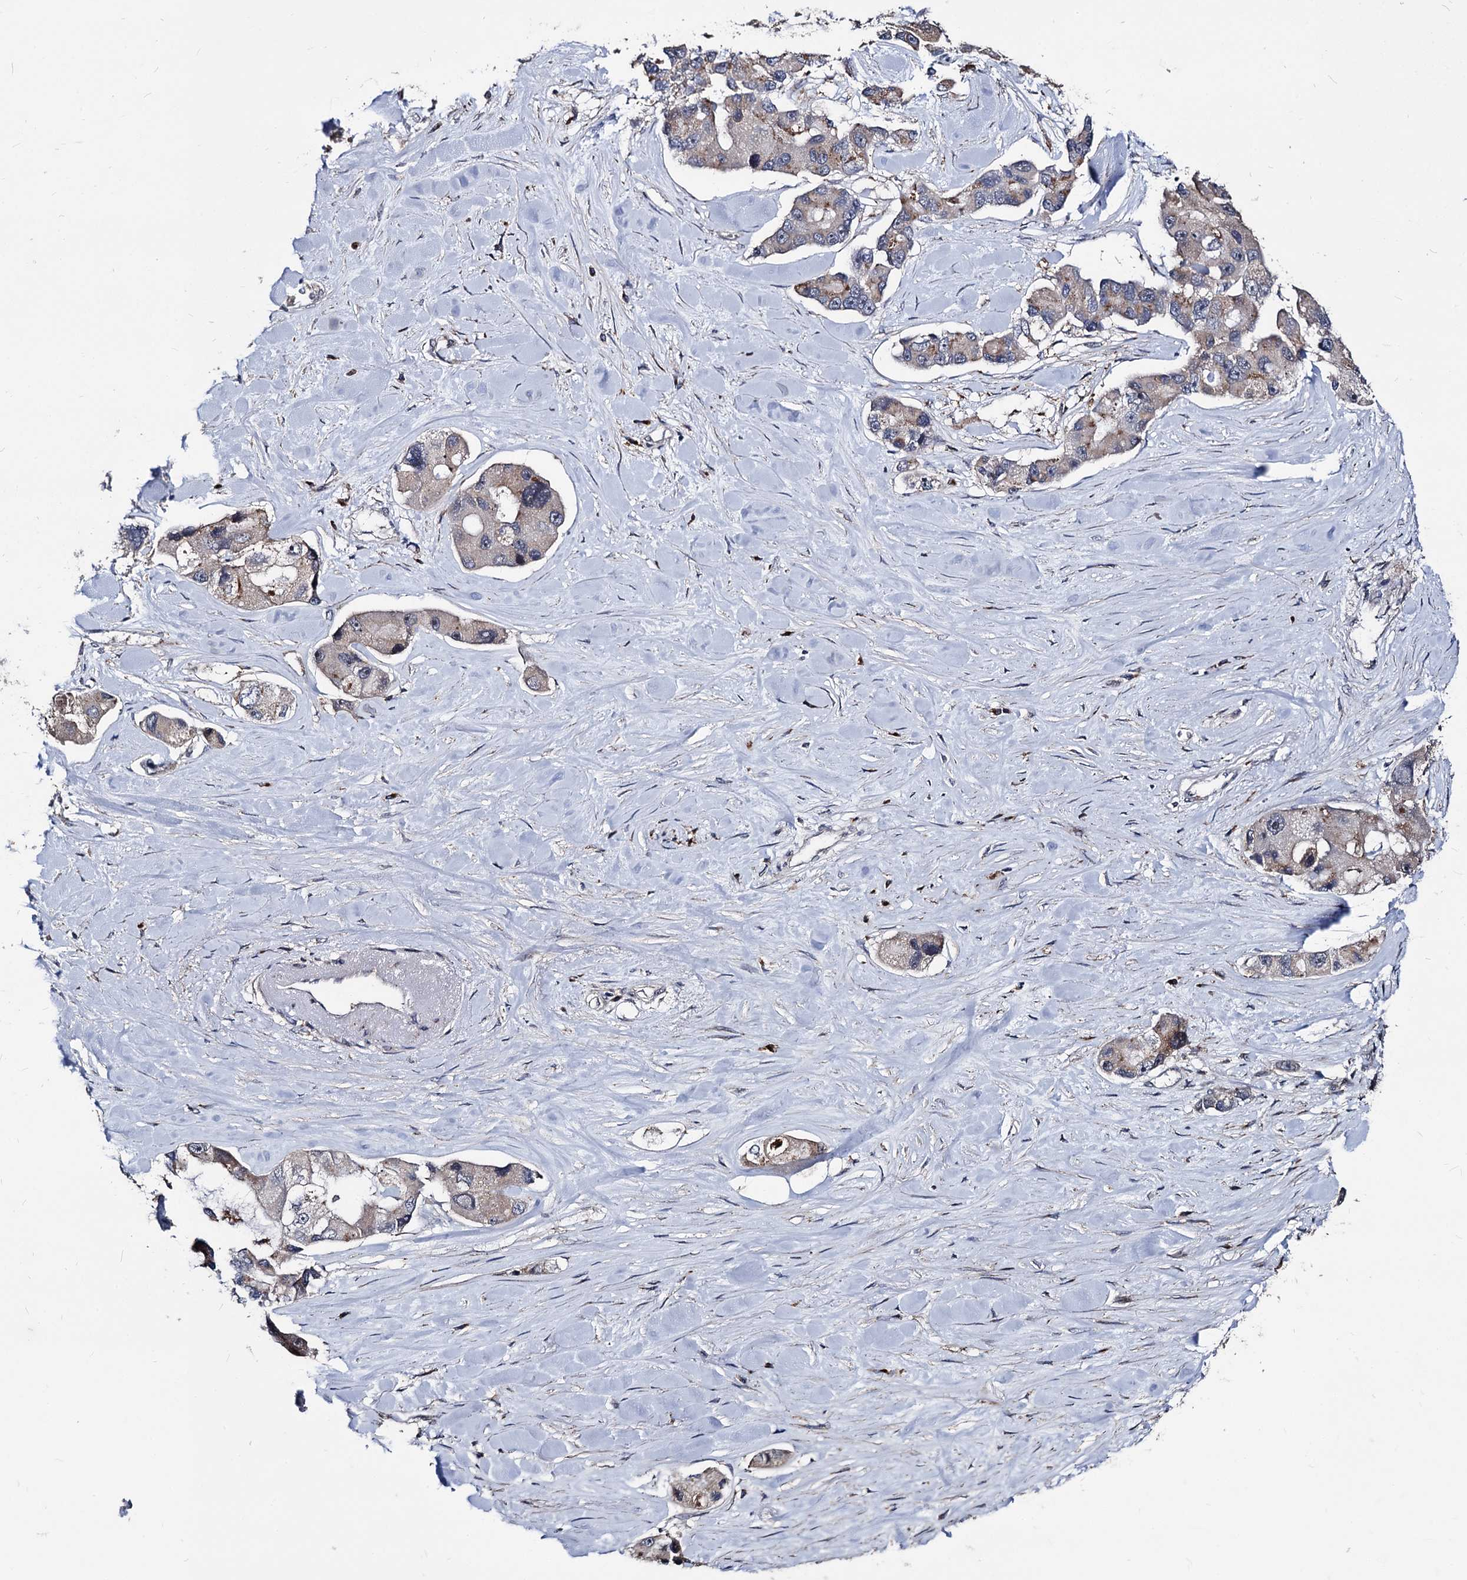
{"staining": {"intensity": "weak", "quantity": "<25%", "location": "cytoplasmic/membranous"}, "tissue": "lung cancer", "cell_type": "Tumor cells", "image_type": "cancer", "snomed": [{"axis": "morphology", "description": "Adenocarcinoma, NOS"}, {"axis": "topography", "description": "Lung"}], "caption": "DAB (3,3'-diaminobenzidine) immunohistochemical staining of lung cancer exhibits no significant positivity in tumor cells.", "gene": "SMAGP", "patient": {"sex": "female", "age": 54}}